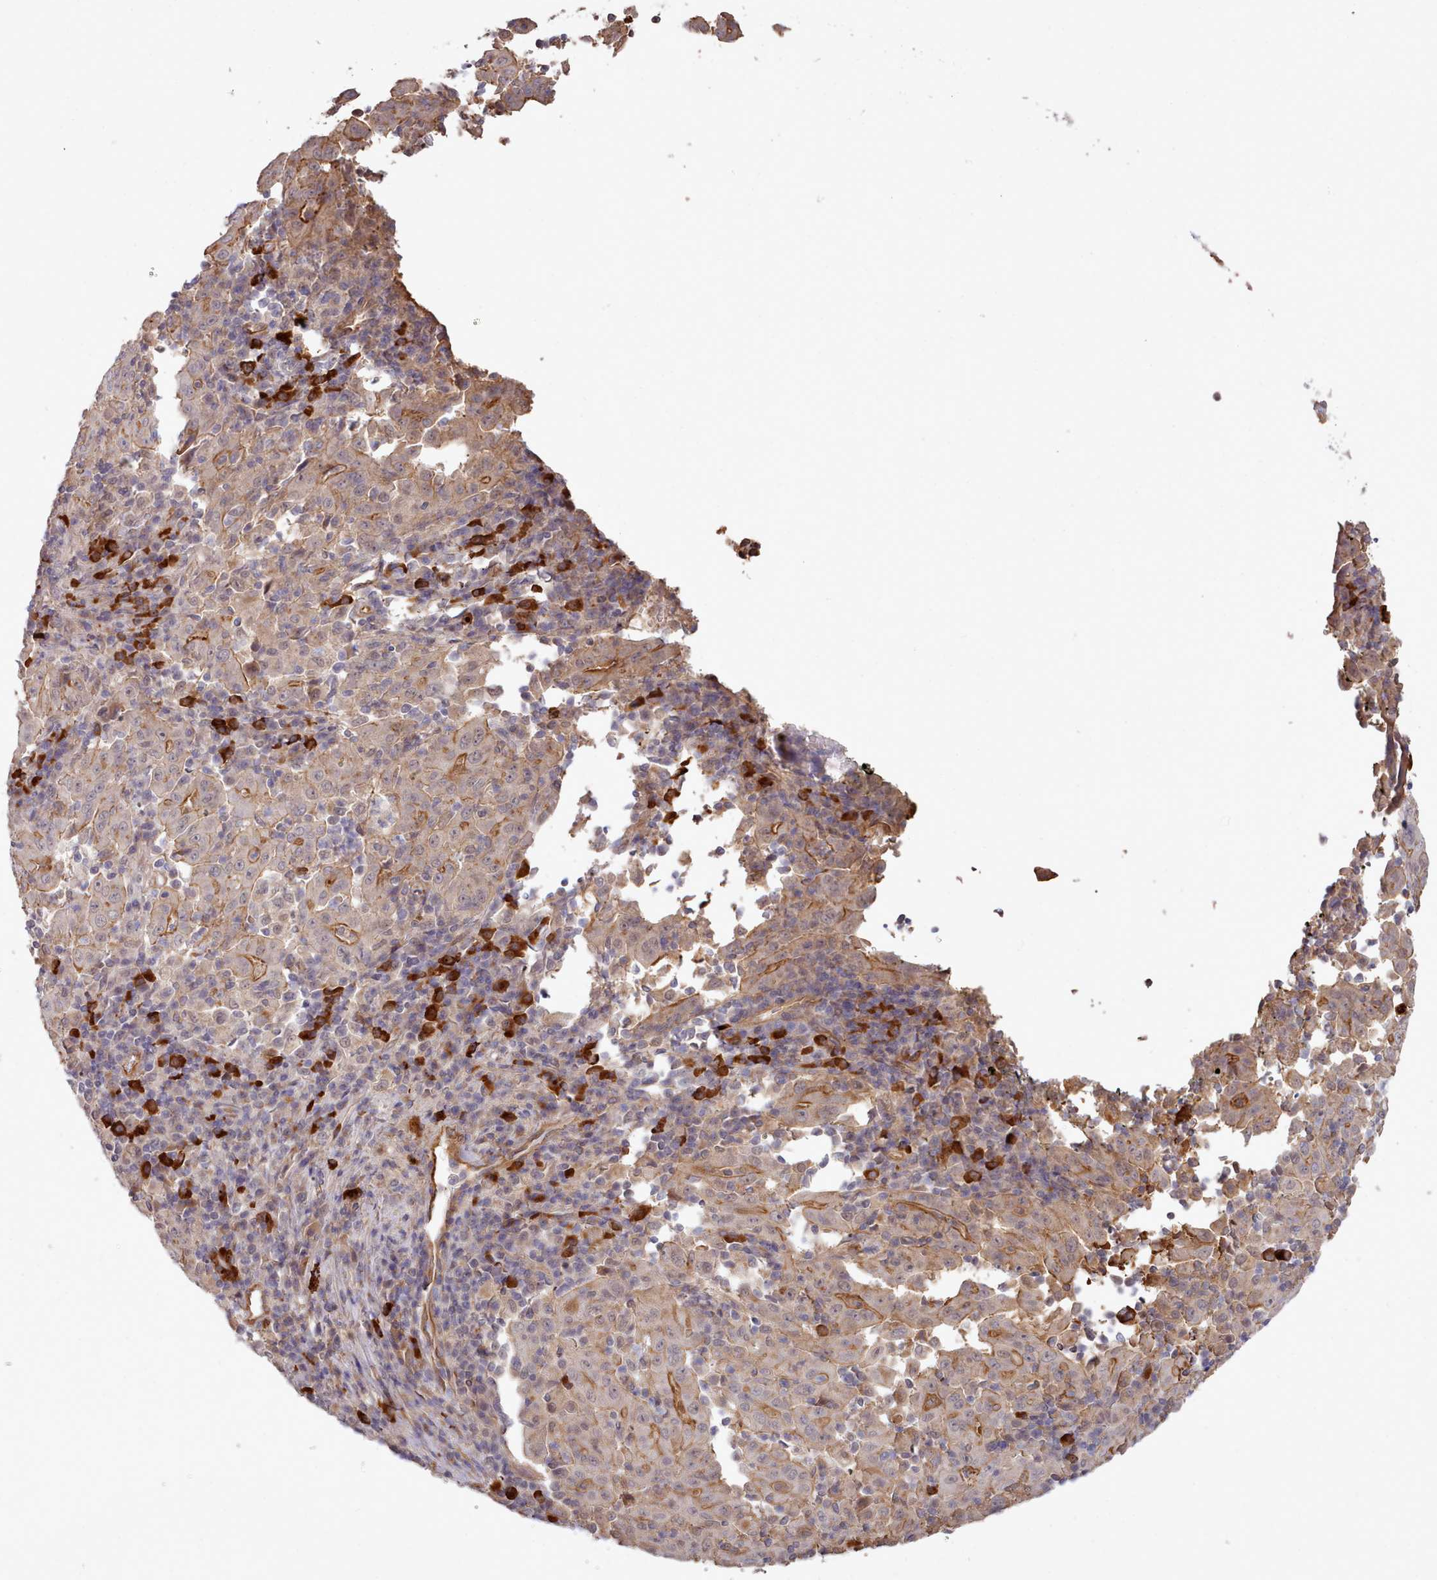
{"staining": {"intensity": "moderate", "quantity": "25%-75%", "location": "cytoplasmic/membranous"}, "tissue": "pancreatic cancer", "cell_type": "Tumor cells", "image_type": "cancer", "snomed": [{"axis": "morphology", "description": "Adenocarcinoma, NOS"}, {"axis": "topography", "description": "Pancreas"}], "caption": "A micrograph showing moderate cytoplasmic/membranous expression in approximately 25%-75% of tumor cells in pancreatic adenocarcinoma, as visualized by brown immunohistochemical staining.", "gene": "ZC3H13", "patient": {"sex": "male", "age": 63}}